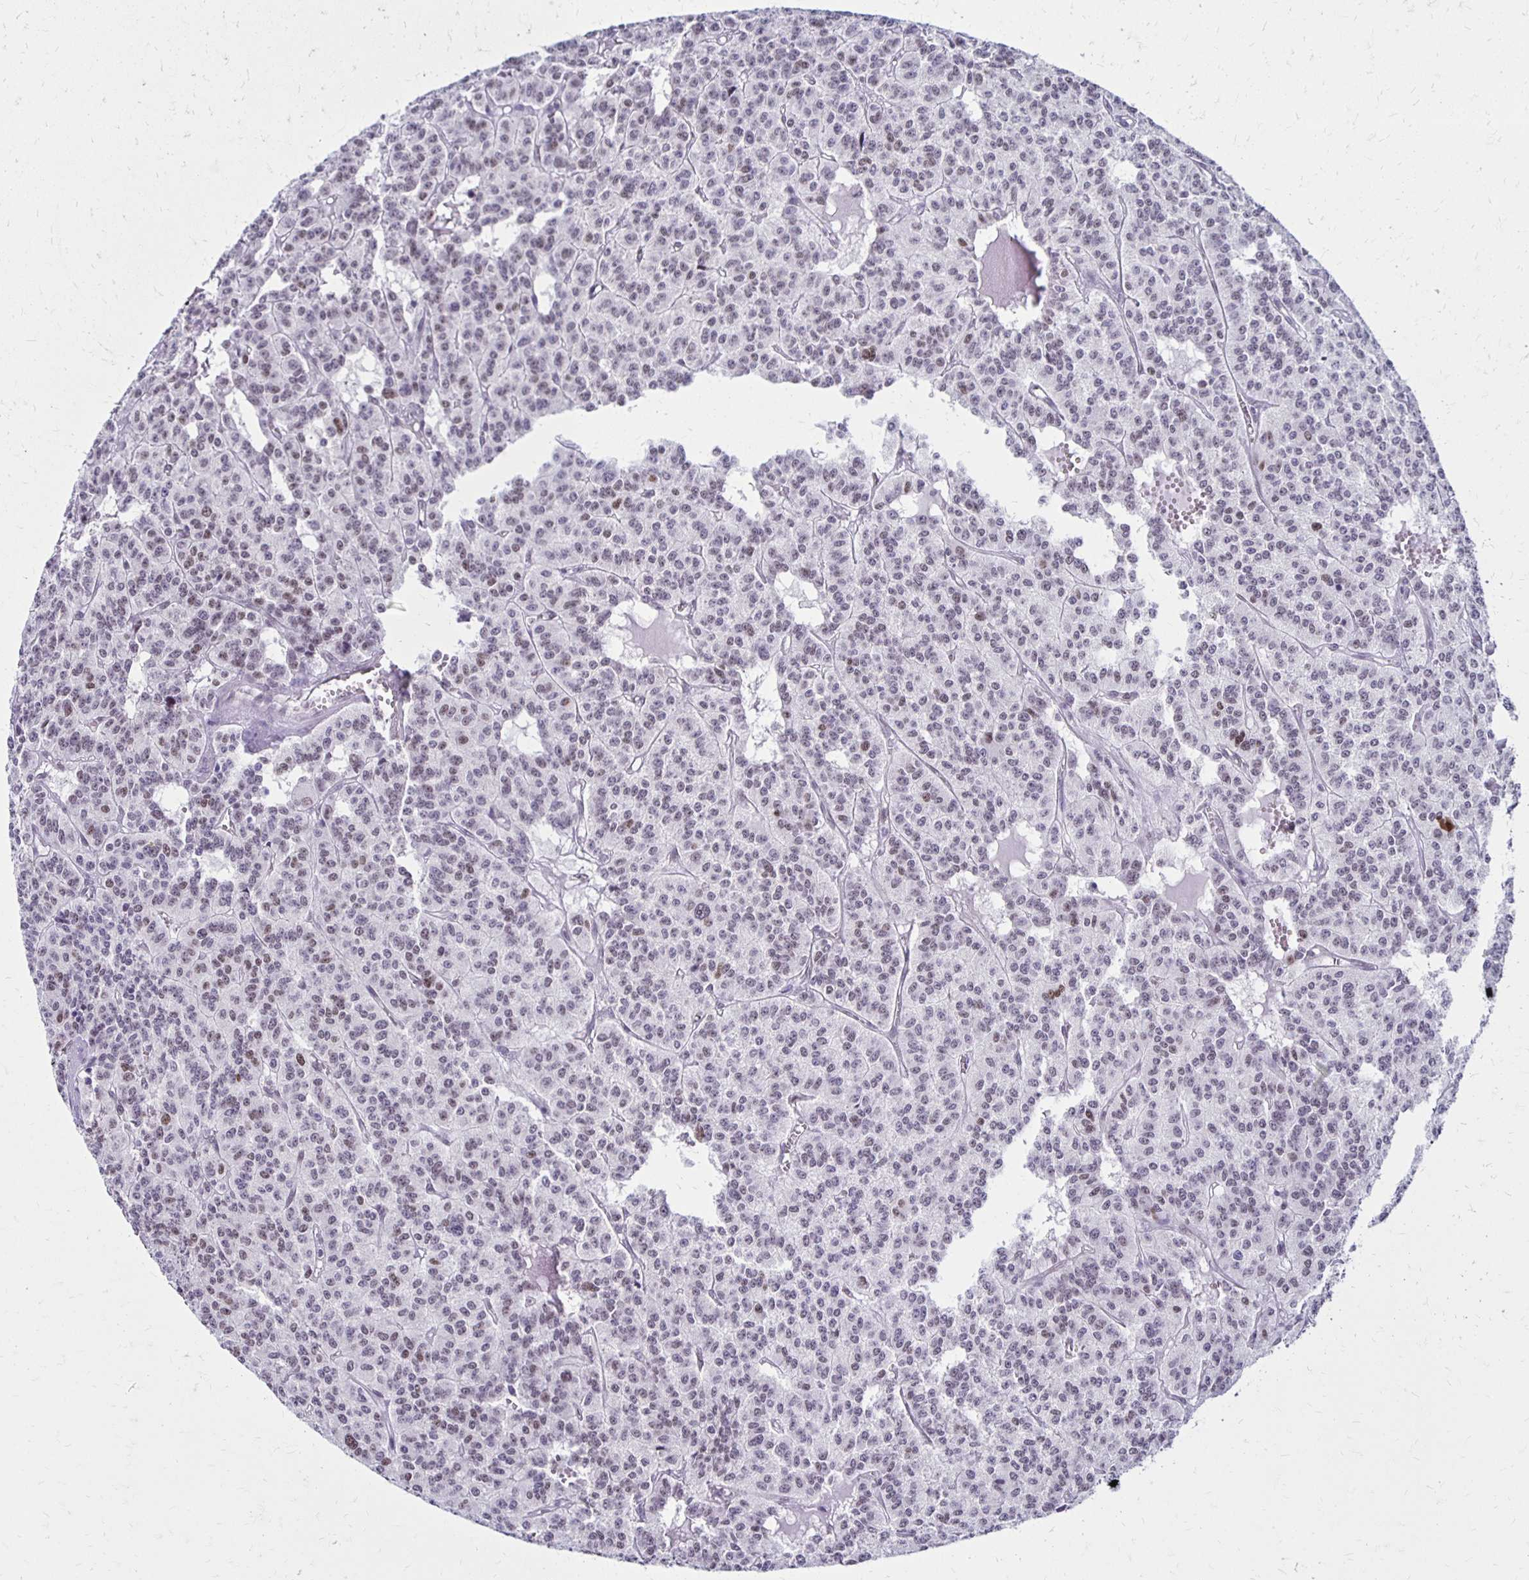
{"staining": {"intensity": "weak", "quantity": "25%-75%", "location": "nuclear"}, "tissue": "carcinoid", "cell_type": "Tumor cells", "image_type": "cancer", "snomed": [{"axis": "morphology", "description": "Carcinoid, malignant, NOS"}, {"axis": "topography", "description": "Lung"}], "caption": "Brown immunohistochemical staining in human carcinoid displays weak nuclear staining in about 25%-75% of tumor cells. Ihc stains the protein in brown and the nuclei are stained blue.", "gene": "DDB2", "patient": {"sex": "female", "age": 71}}